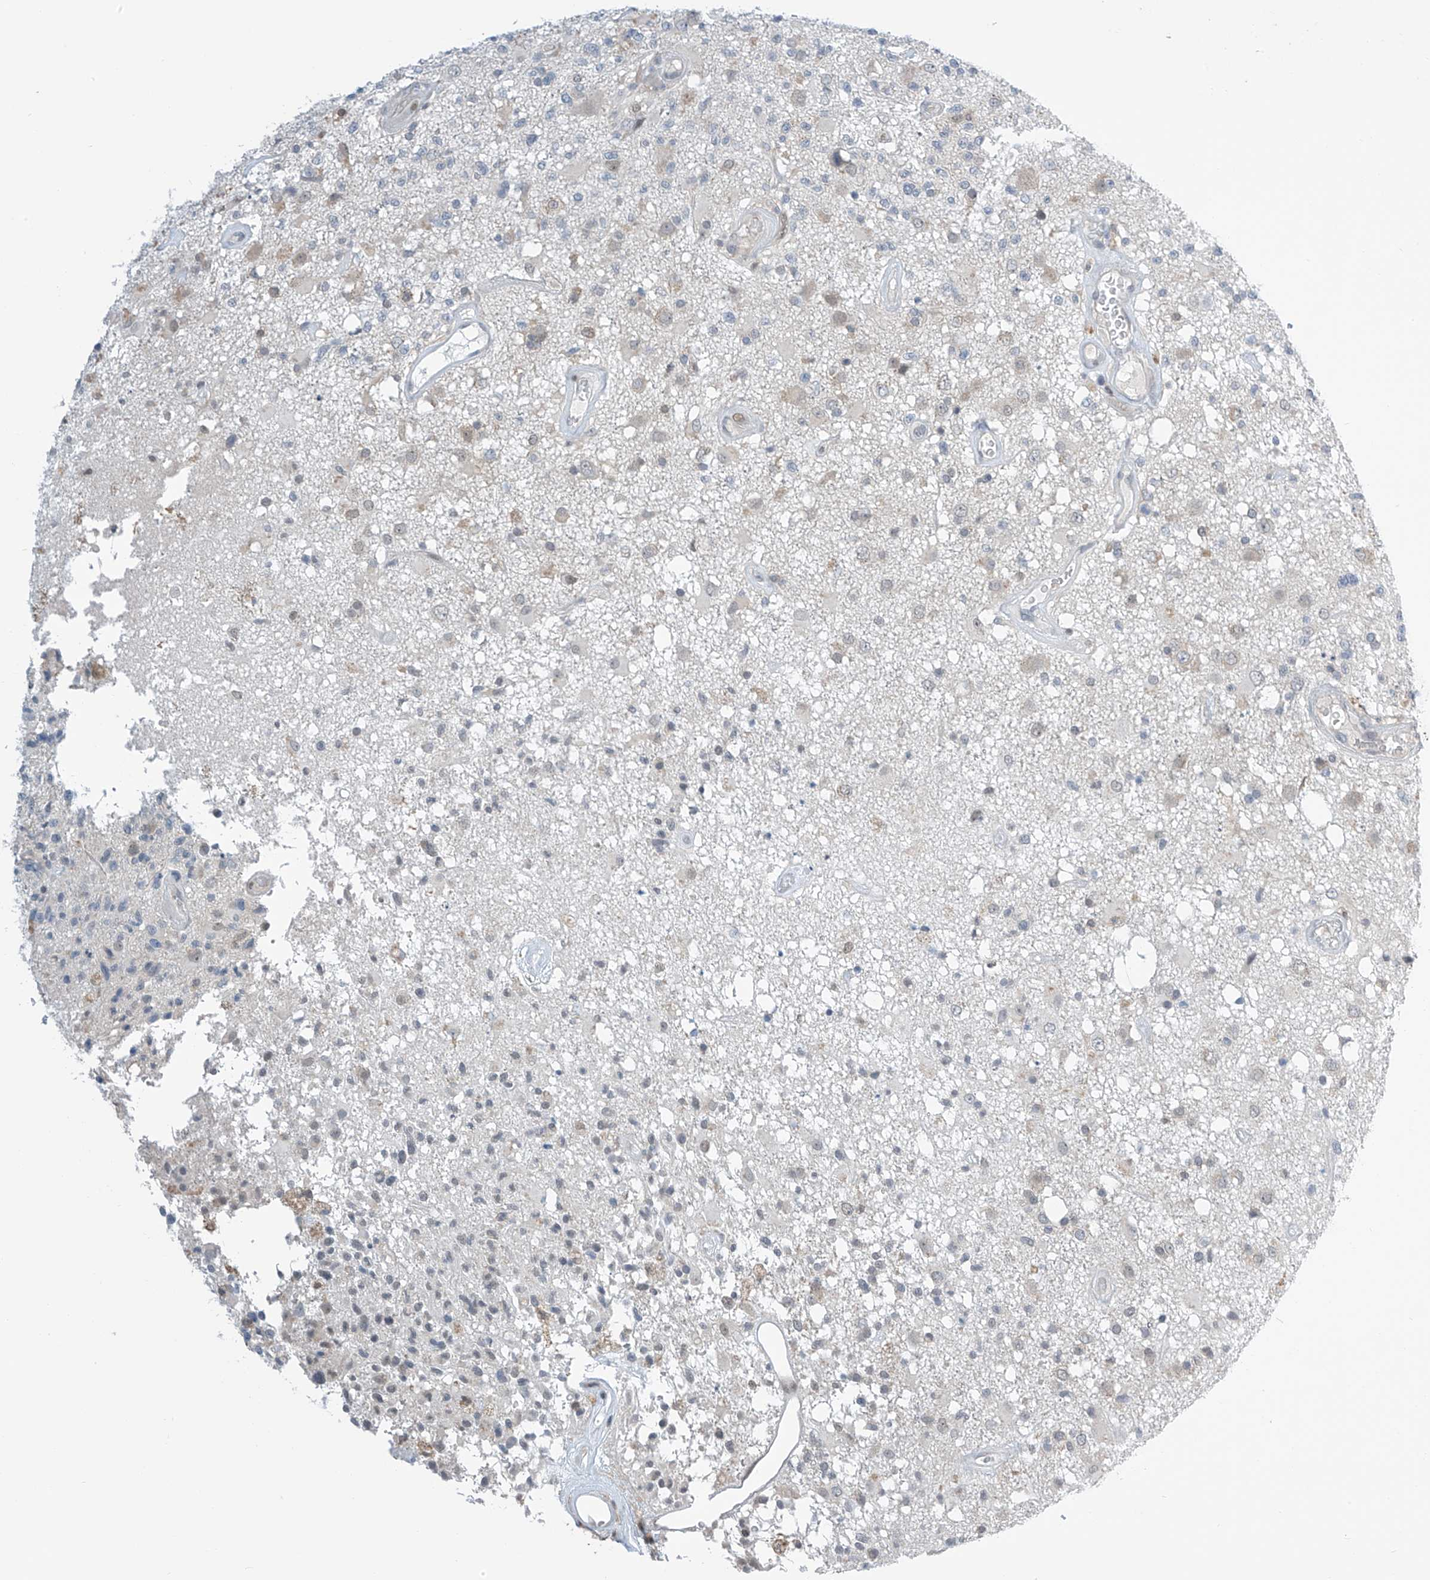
{"staining": {"intensity": "negative", "quantity": "none", "location": "none"}, "tissue": "glioma", "cell_type": "Tumor cells", "image_type": "cancer", "snomed": [{"axis": "morphology", "description": "Glioma, malignant, High grade"}, {"axis": "morphology", "description": "Glioblastoma, NOS"}, {"axis": "topography", "description": "Brain"}], "caption": "An image of human glioma is negative for staining in tumor cells.", "gene": "APLF", "patient": {"sex": "male", "age": 60}}